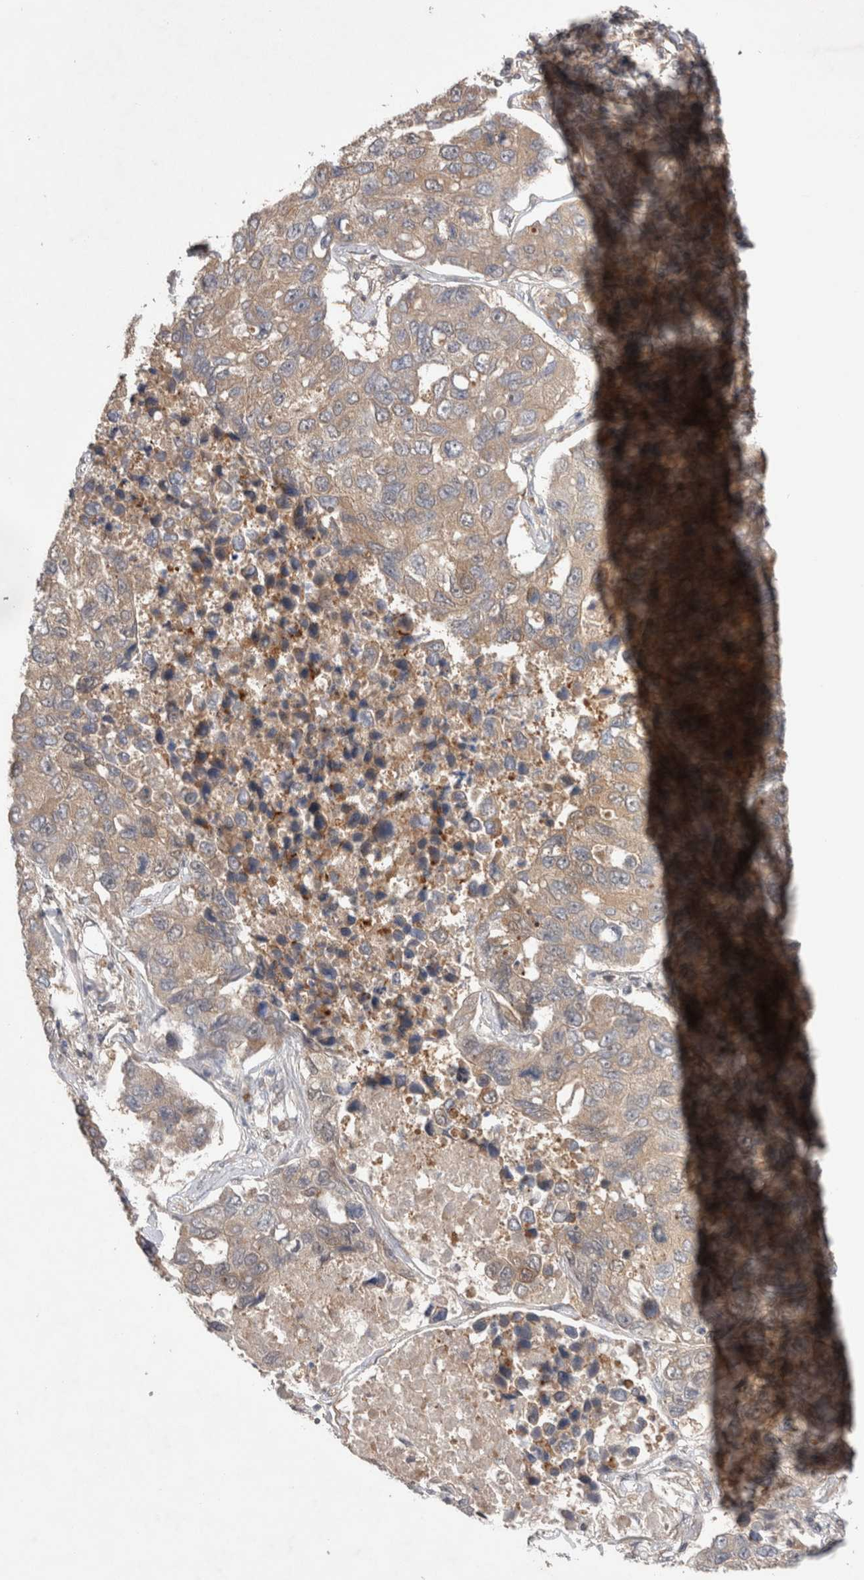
{"staining": {"intensity": "weak", "quantity": ">75%", "location": "cytoplasmic/membranous"}, "tissue": "lung cancer", "cell_type": "Tumor cells", "image_type": "cancer", "snomed": [{"axis": "morphology", "description": "Adenocarcinoma, NOS"}, {"axis": "topography", "description": "Lung"}], "caption": "Protein expression by IHC exhibits weak cytoplasmic/membranous positivity in approximately >75% of tumor cells in adenocarcinoma (lung).", "gene": "SLC29A1", "patient": {"sex": "male", "age": 64}}